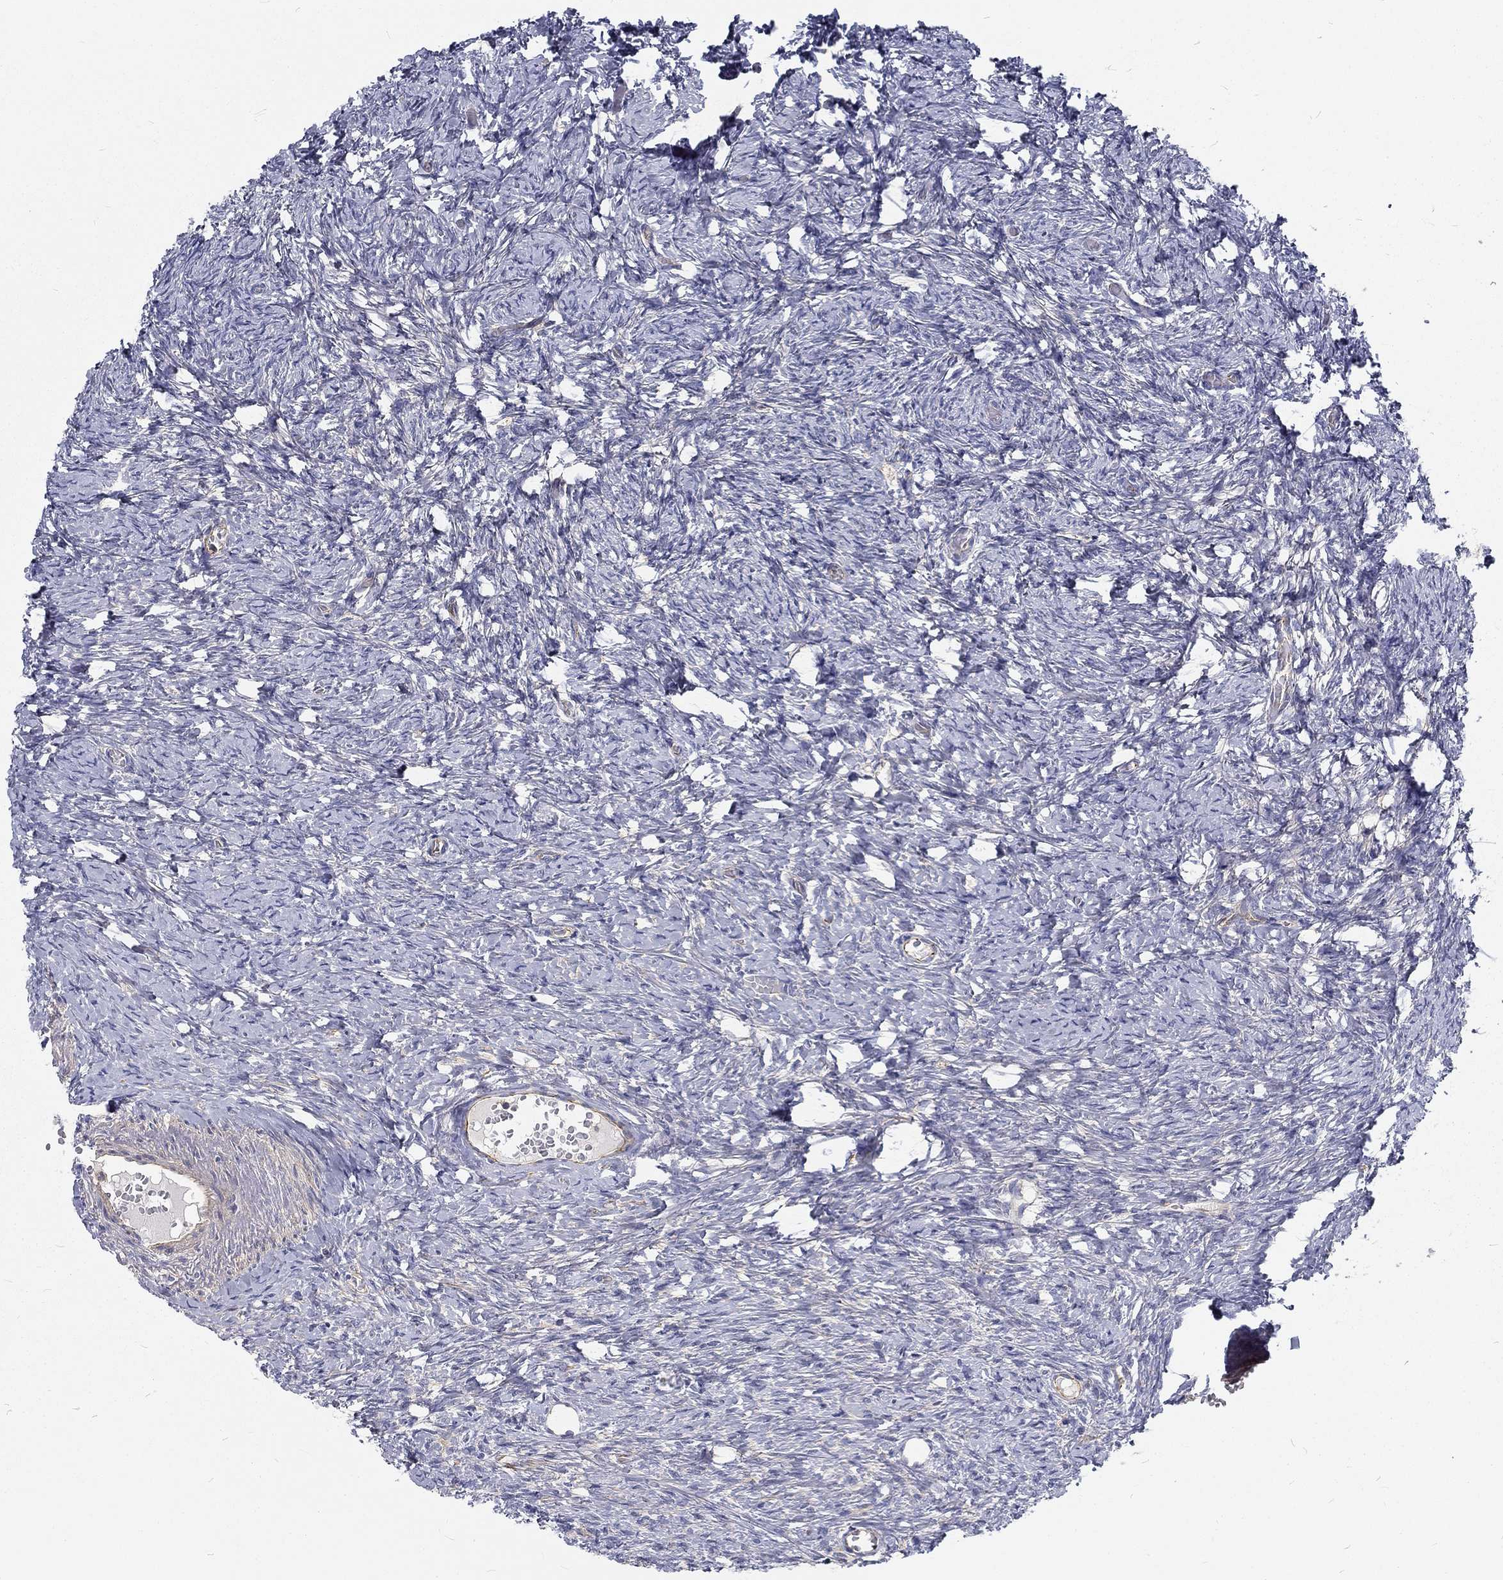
{"staining": {"intensity": "negative", "quantity": "none", "location": "none"}, "tissue": "ovary", "cell_type": "Follicle cells", "image_type": "normal", "snomed": [{"axis": "morphology", "description": "Normal tissue, NOS"}, {"axis": "topography", "description": "Ovary"}], "caption": "High magnification brightfield microscopy of benign ovary stained with DAB (3,3'-diaminobenzidine) (brown) and counterstained with hematoxylin (blue): follicle cells show no significant positivity.", "gene": "MTMR11", "patient": {"sex": "female", "age": 39}}